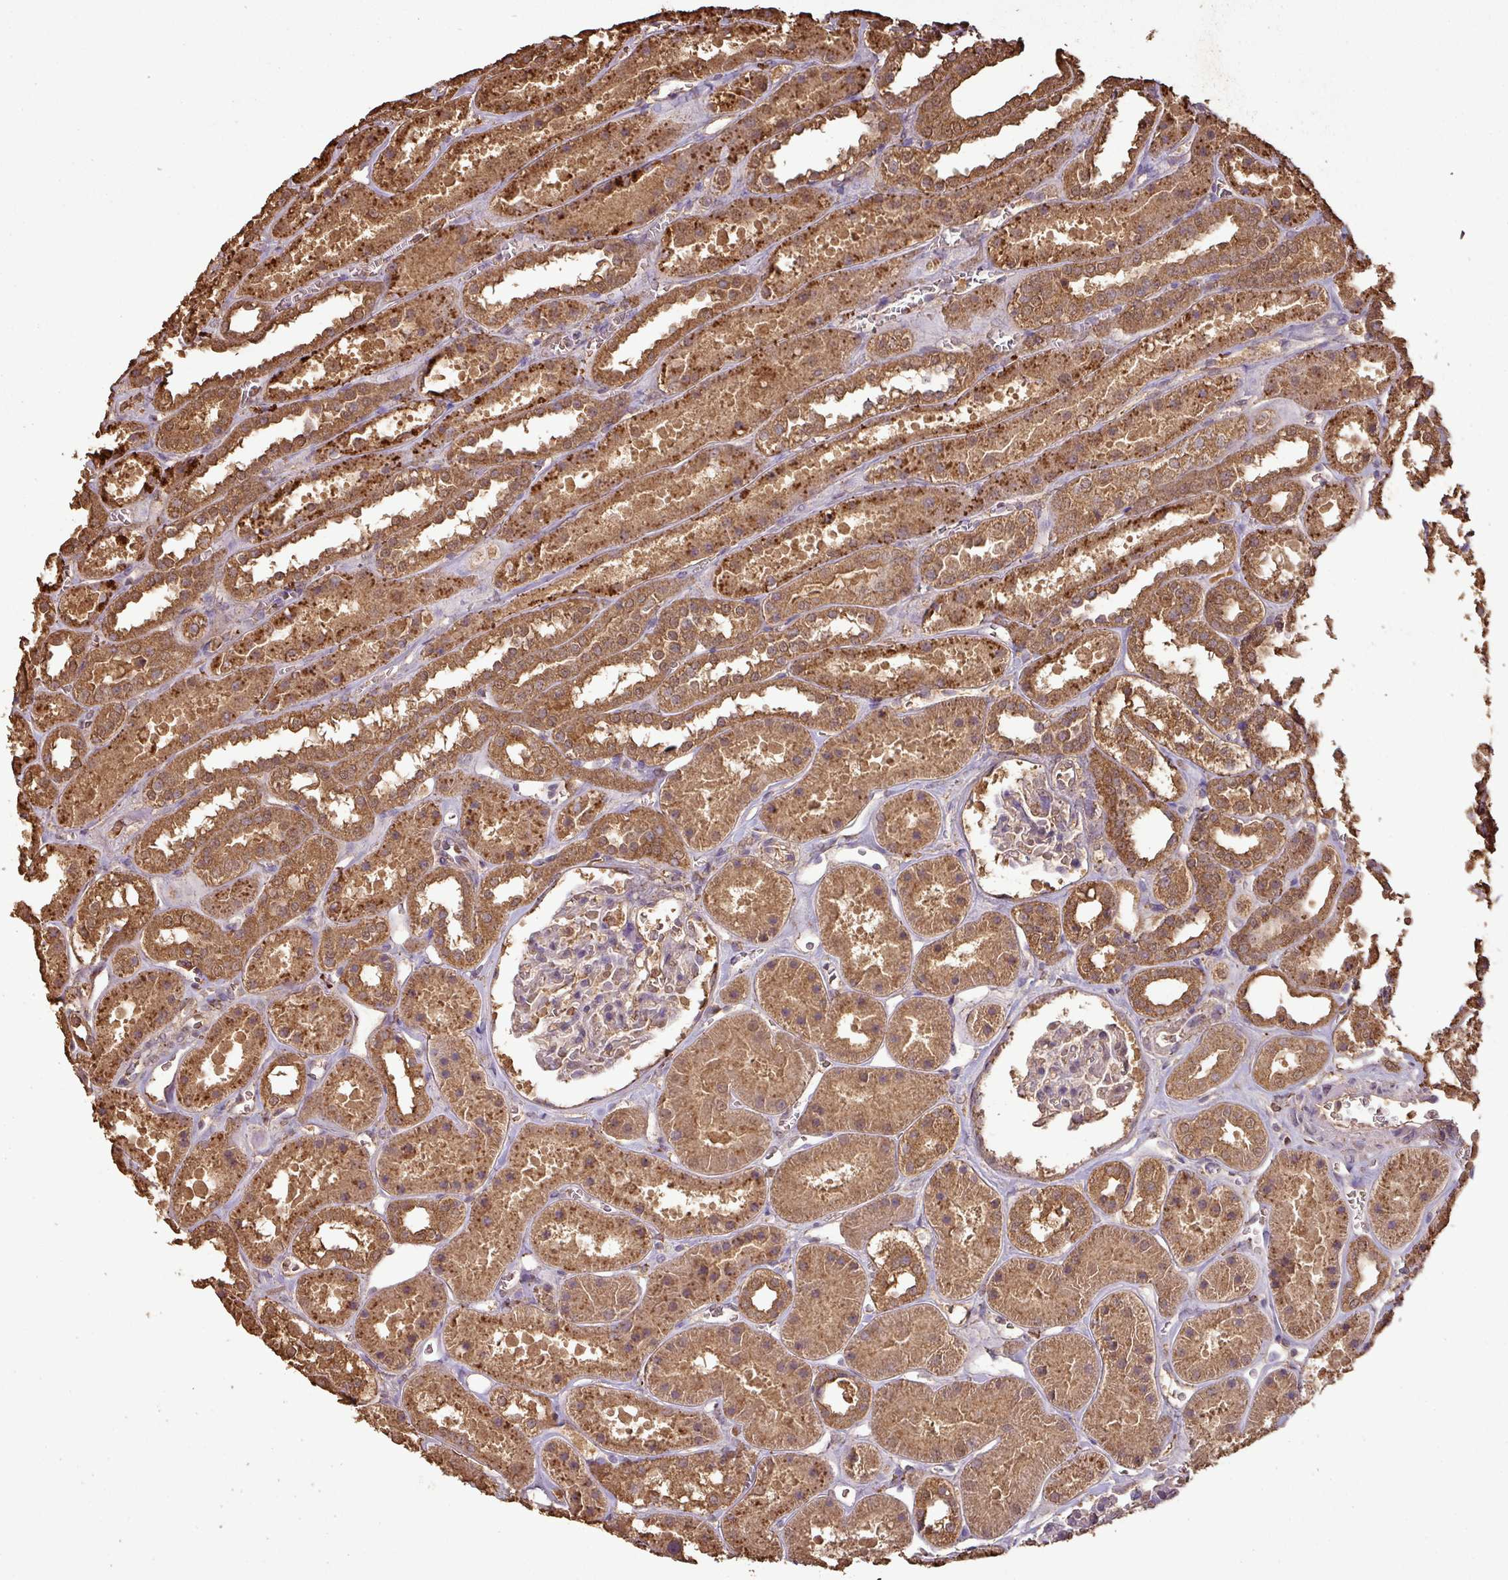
{"staining": {"intensity": "weak", "quantity": "<25%", "location": "cytoplasmic/membranous"}, "tissue": "kidney", "cell_type": "Cells in glomeruli", "image_type": "normal", "snomed": [{"axis": "morphology", "description": "Normal tissue, NOS"}, {"axis": "topography", "description": "Kidney"}], "caption": "Image shows no protein staining in cells in glomeruli of benign kidney. Nuclei are stained in blue.", "gene": "ATAT1", "patient": {"sex": "female", "age": 41}}